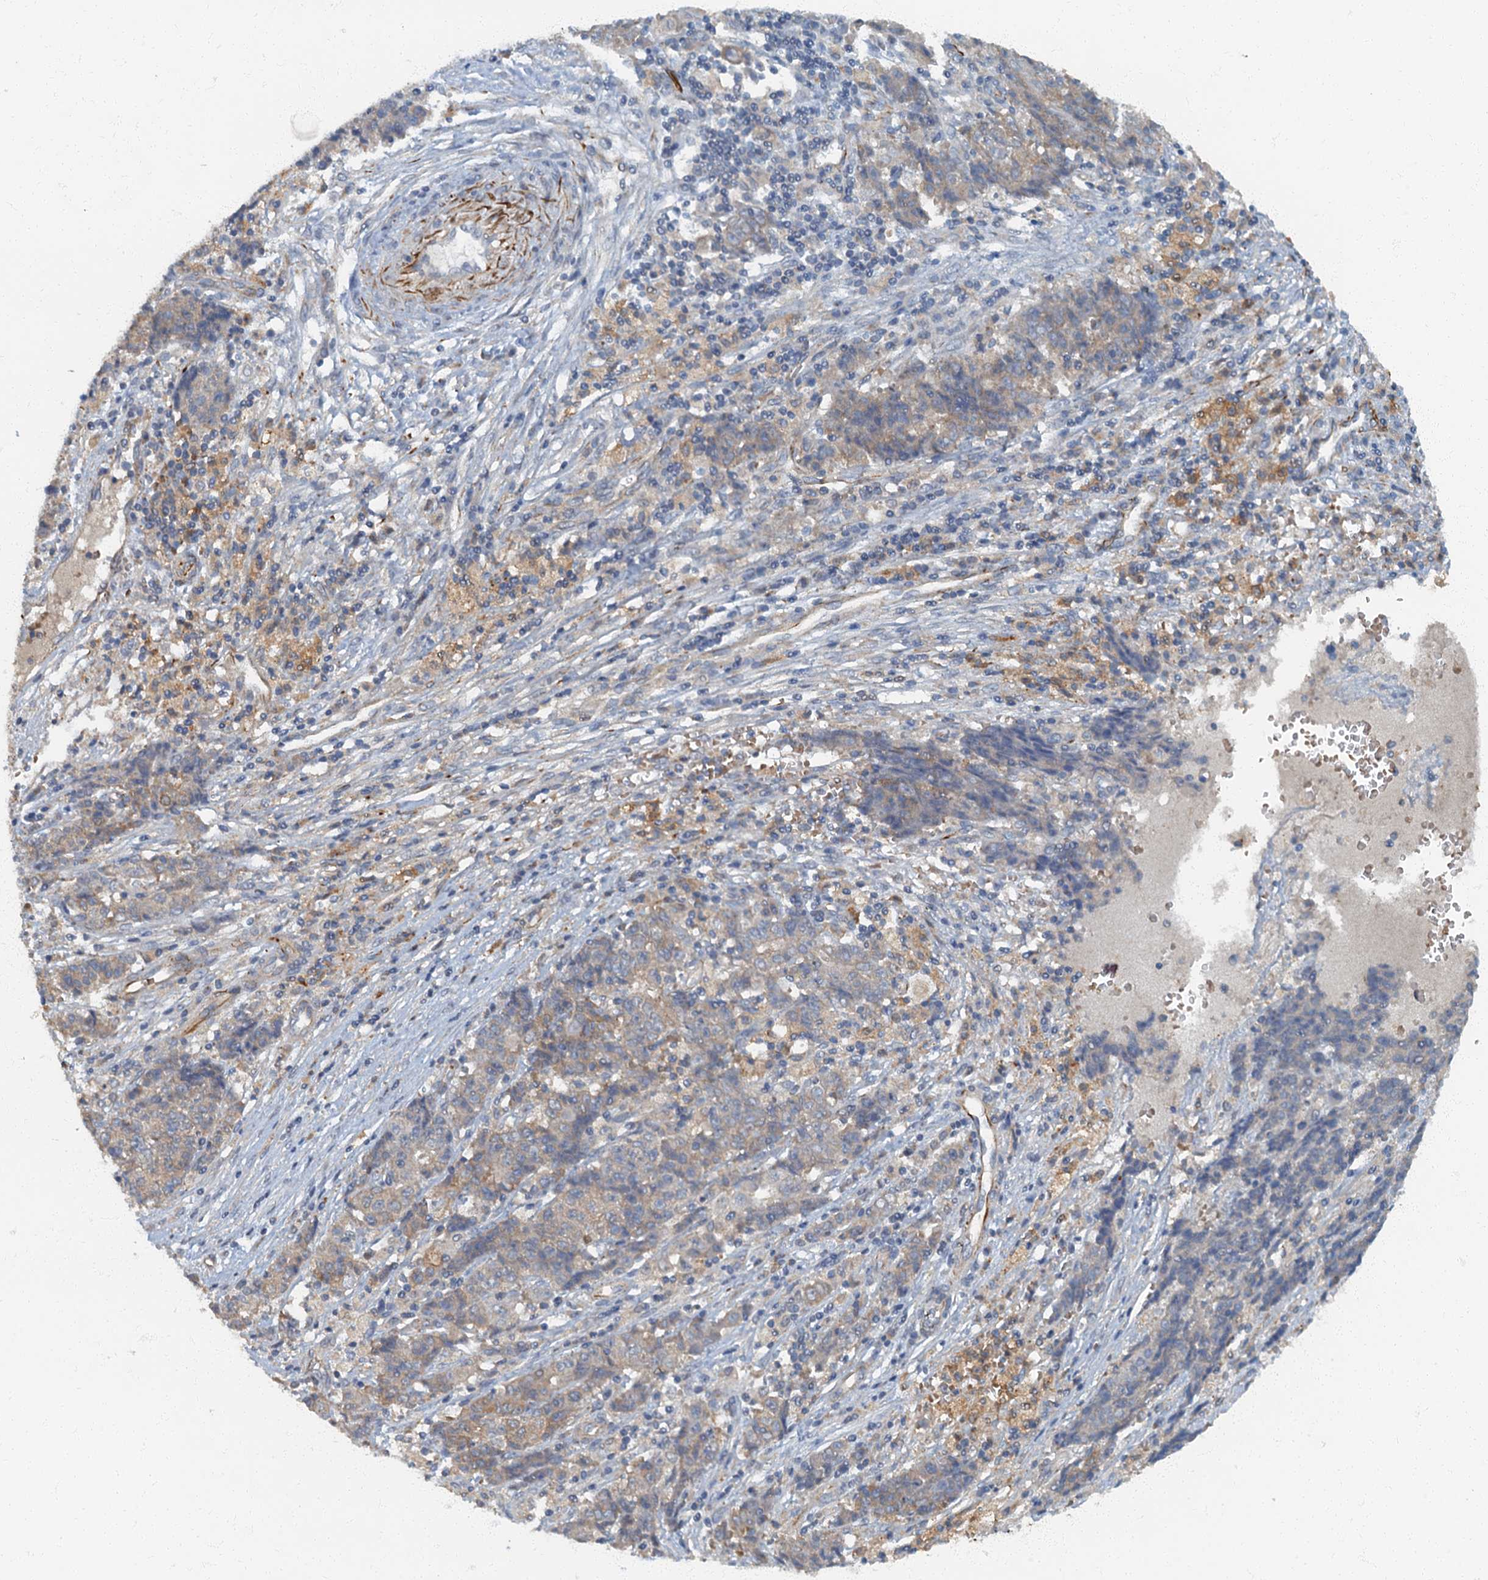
{"staining": {"intensity": "negative", "quantity": "none", "location": "none"}, "tissue": "ovarian cancer", "cell_type": "Tumor cells", "image_type": "cancer", "snomed": [{"axis": "morphology", "description": "Carcinoma, endometroid"}, {"axis": "topography", "description": "Ovary"}], "caption": "Endometroid carcinoma (ovarian) stained for a protein using immunohistochemistry (IHC) demonstrates no staining tumor cells.", "gene": "ARL11", "patient": {"sex": "female", "age": 42}}